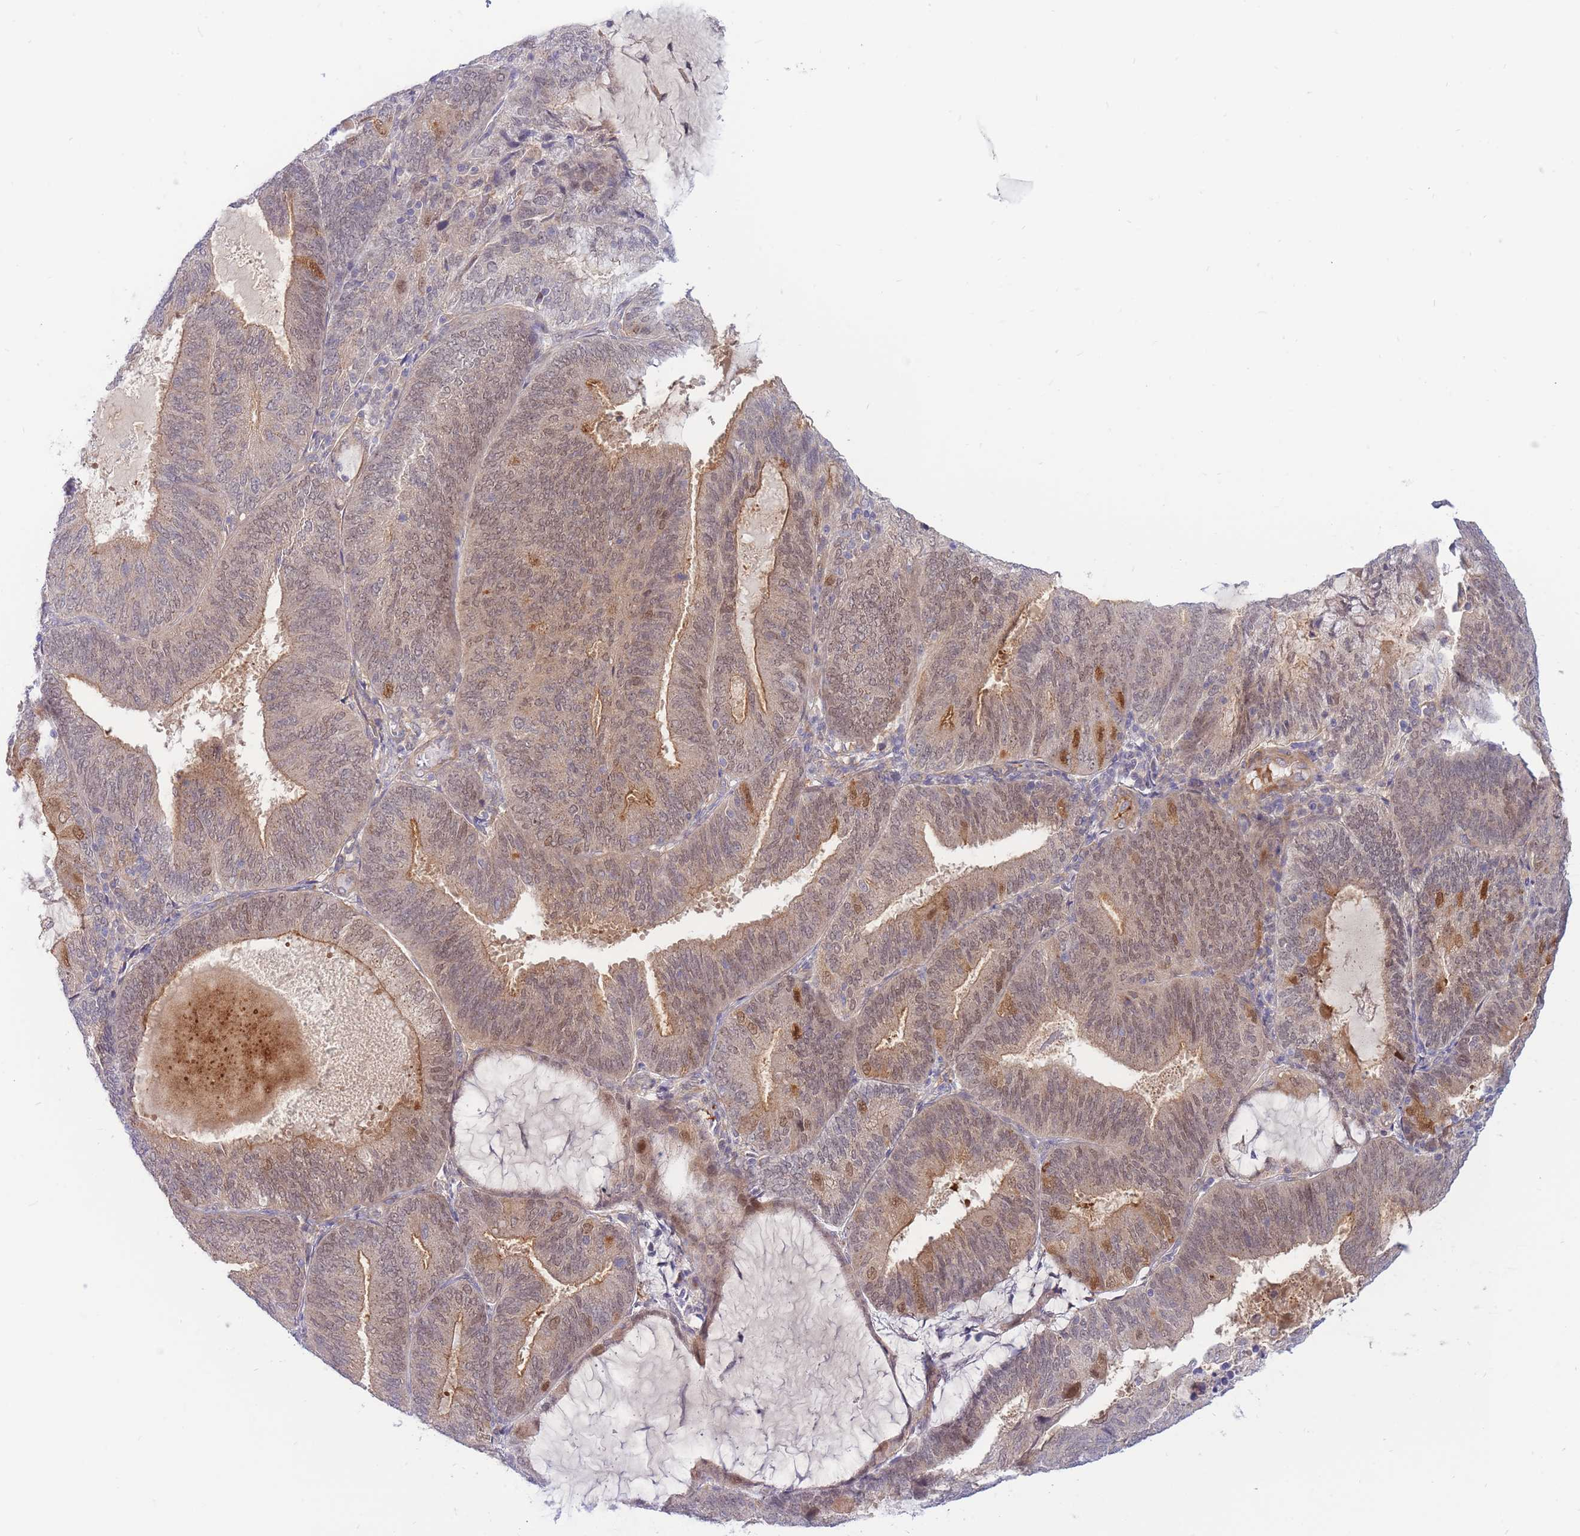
{"staining": {"intensity": "moderate", "quantity": "<25%", "location": "cytoplasmic/membranous,nuclear"}, "tissue": "endometrial cancer", "cell_type": "Tumor cells", "image_type": "cancer", "snomed": [{"axis": "morphology", "description": "Adenocarcinoma, NOS"}, {"axis": "topography", "description": "Endometrium"}], "caption": "Immunohistochemistry (IHC) of adenocarcinoma (endometrial) displays low levels of moderate cytoplasmic/membranous and nuclear expression in about <25% of tumor cells.", "gene": "APOL4", "patient": {"sex": "female", "age": 81}}